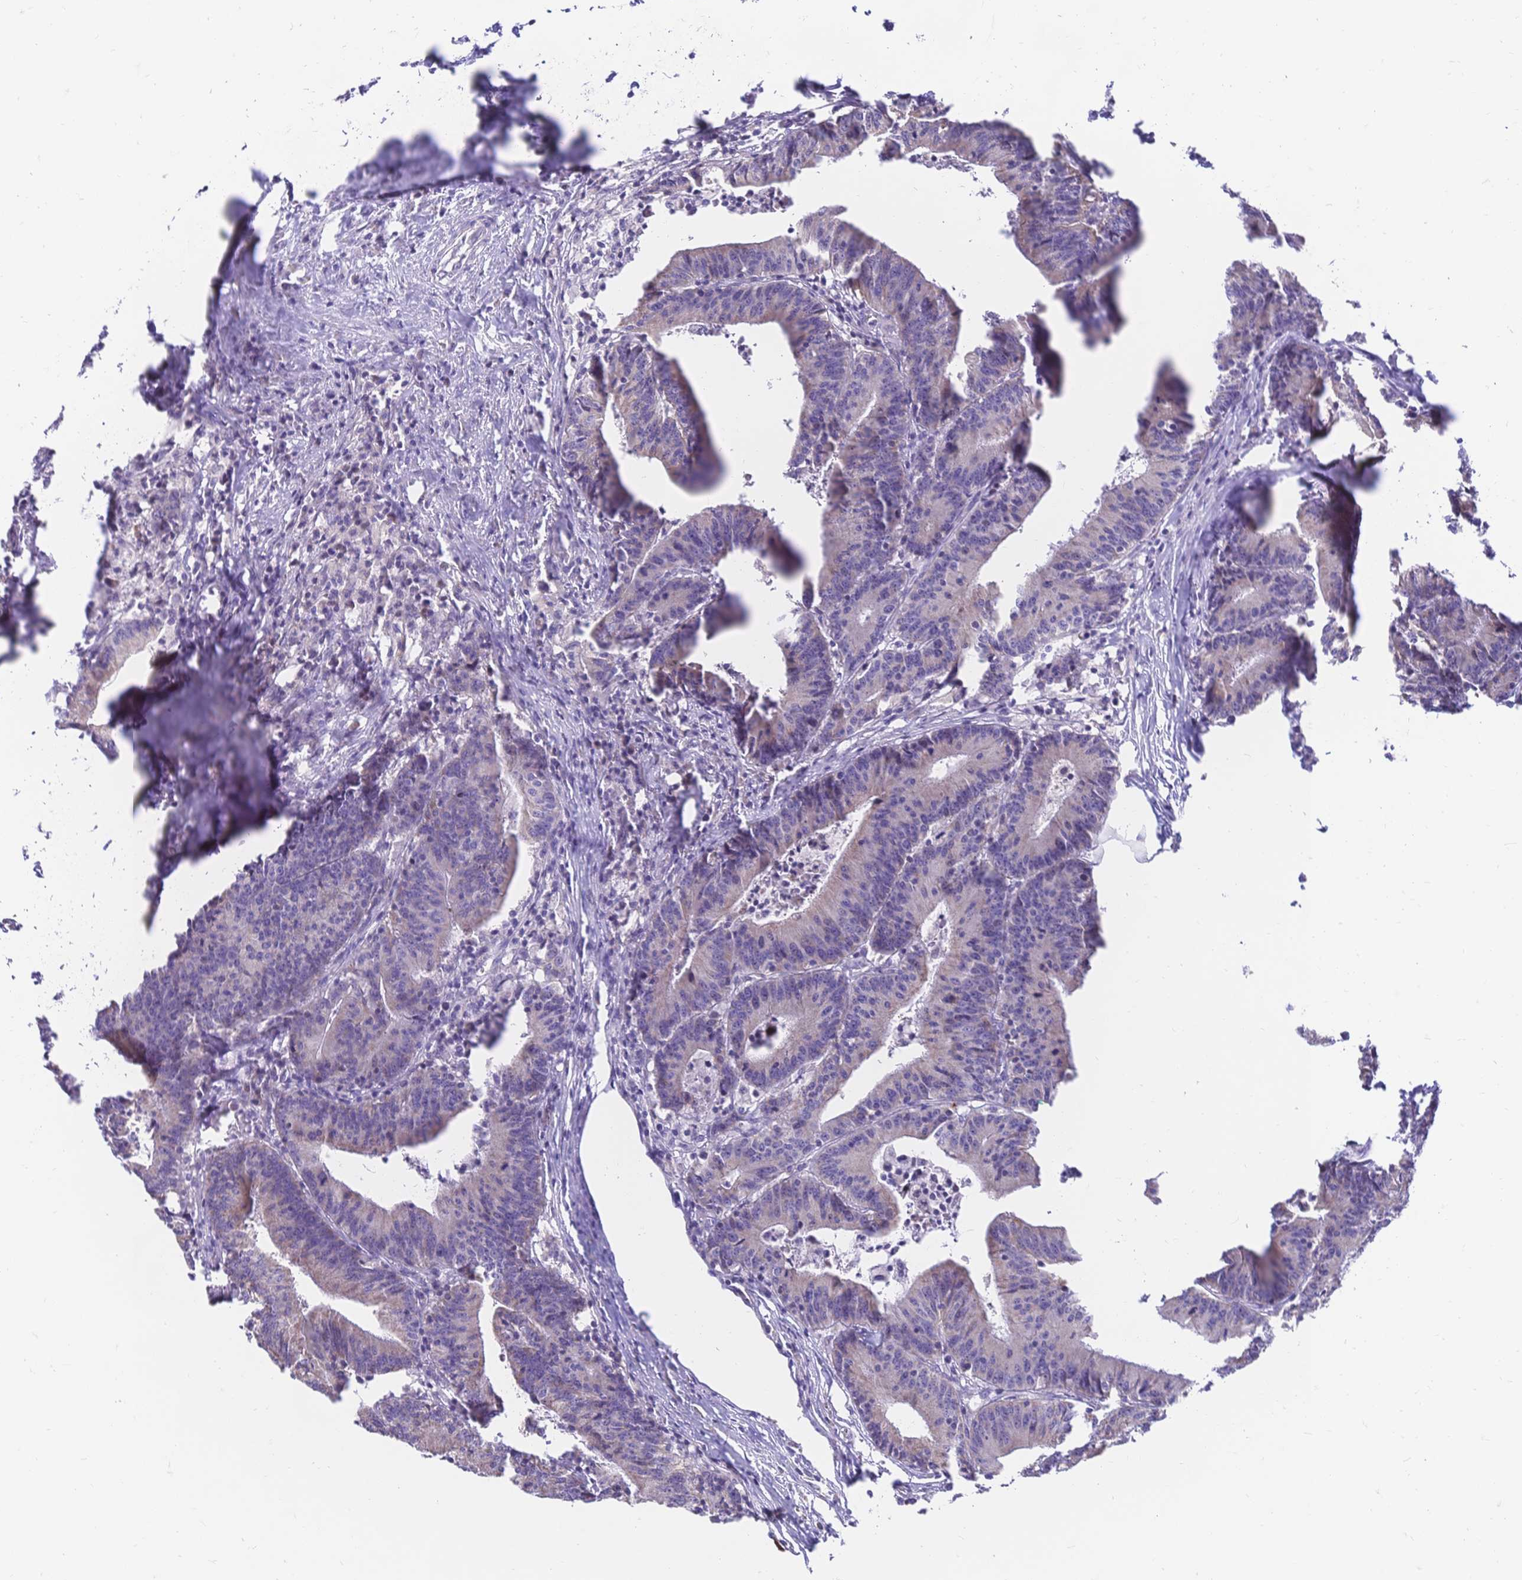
{"staining": {"intensity": "weak", "quantity": "<25%", "location": "cytoplasmic/membranous"}, "tissue": "colorectal cancer", "cell_type": "Tumor cells", "image_type": "cancer", "snomed": [{"axis": "morphology", "description": "Adenocarcinoma, NOS"}, {"axis": "topography", "description": "Colon"}], "caption": "IHC of colorectal cancer displays no staining in tumor cells.", "gene": "CLEC18B", "patient": {"sex": "female", "age": 78}}